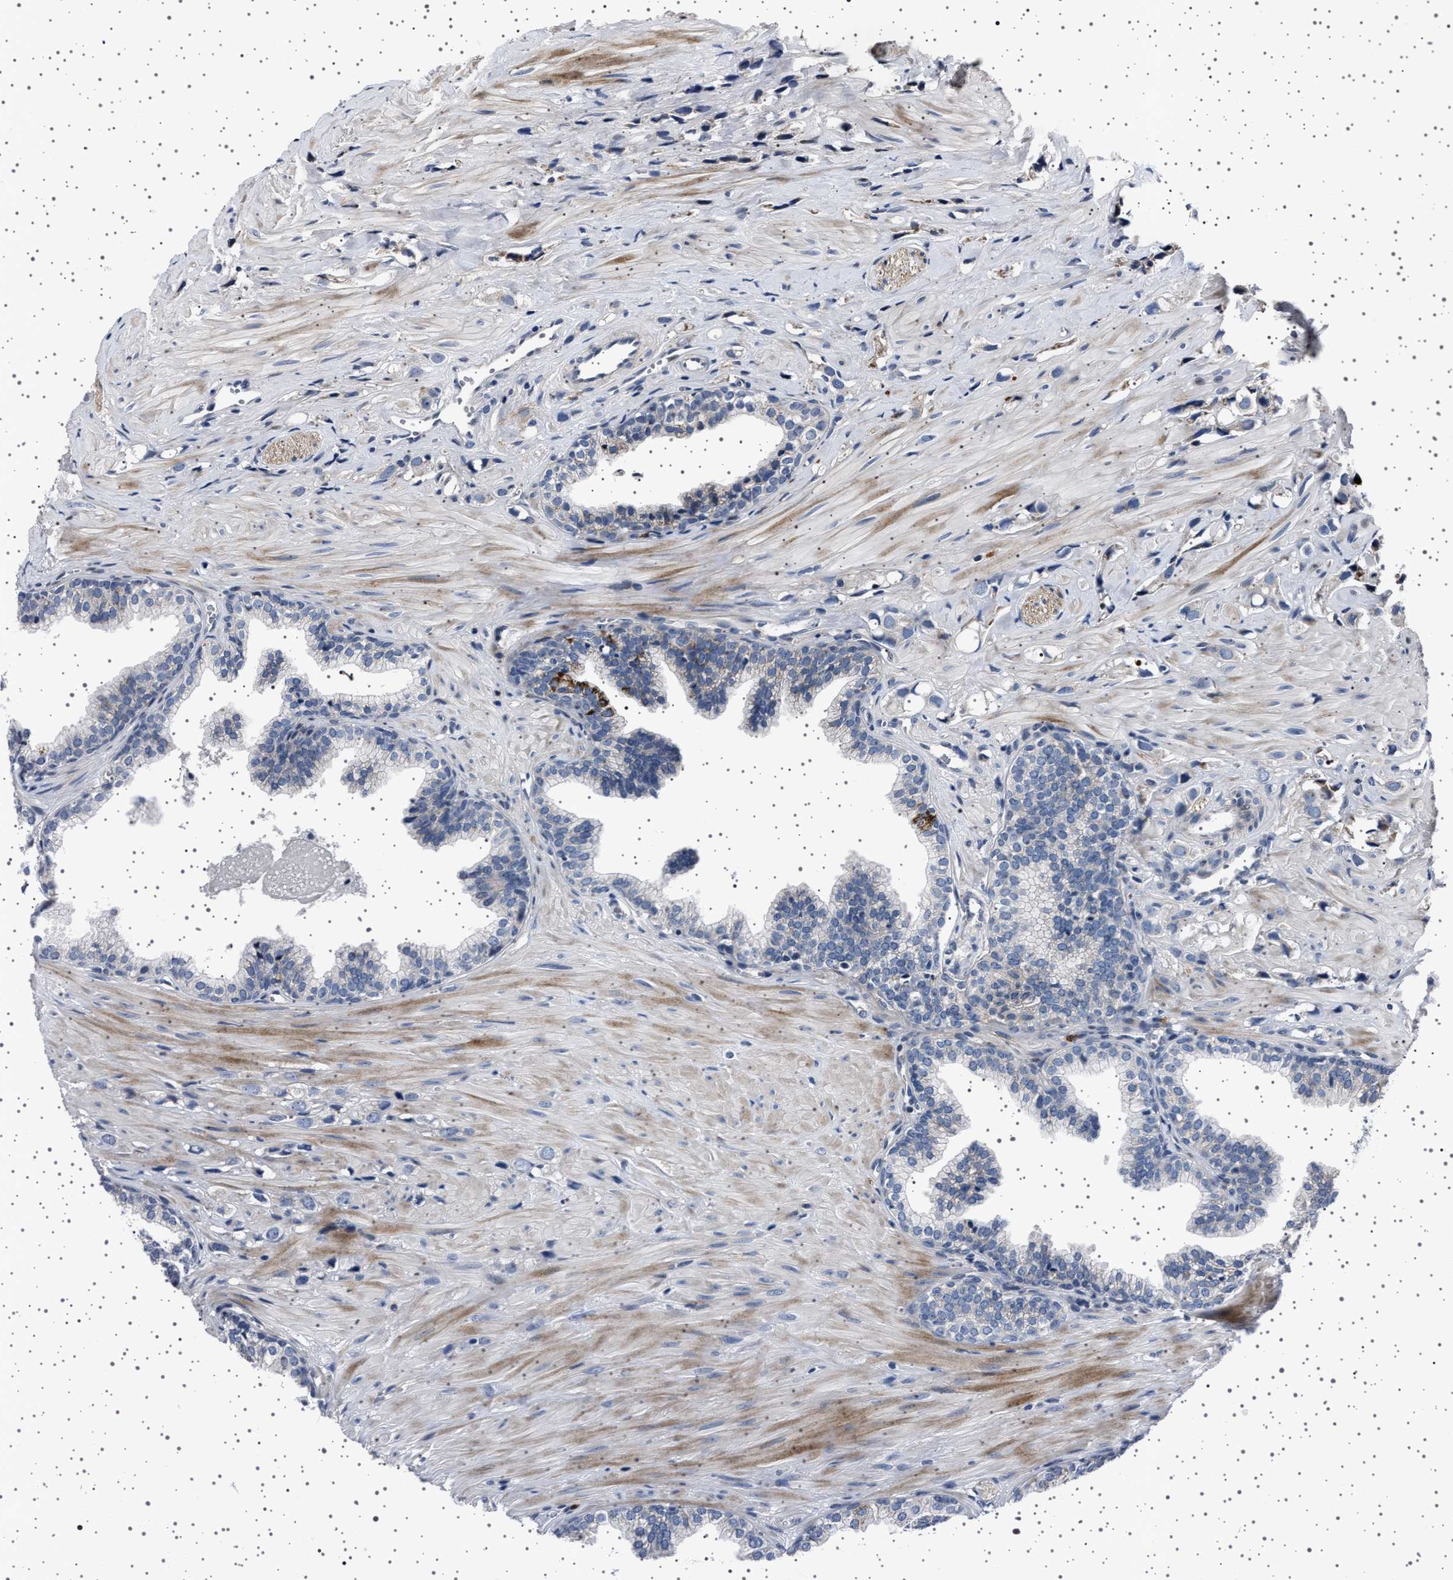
{"staining": {"intensity": "negative", "quantity": "none", "location": "none"}, "tissue": "prostate cancer", "cell_type": "Tumor cells", "image_type": "cancer", "snomed": [{"axis": "morphology", "description": "Adenocarcinoma, High grade"}, {"axis": "topography", "description": "Prostate"}], "caption": "This is an IHC micrograph of prostate cancer. There is no positivity in tumor cells.", "gene": "PAK5", "patient": {"sex": "male", "age": 52}}